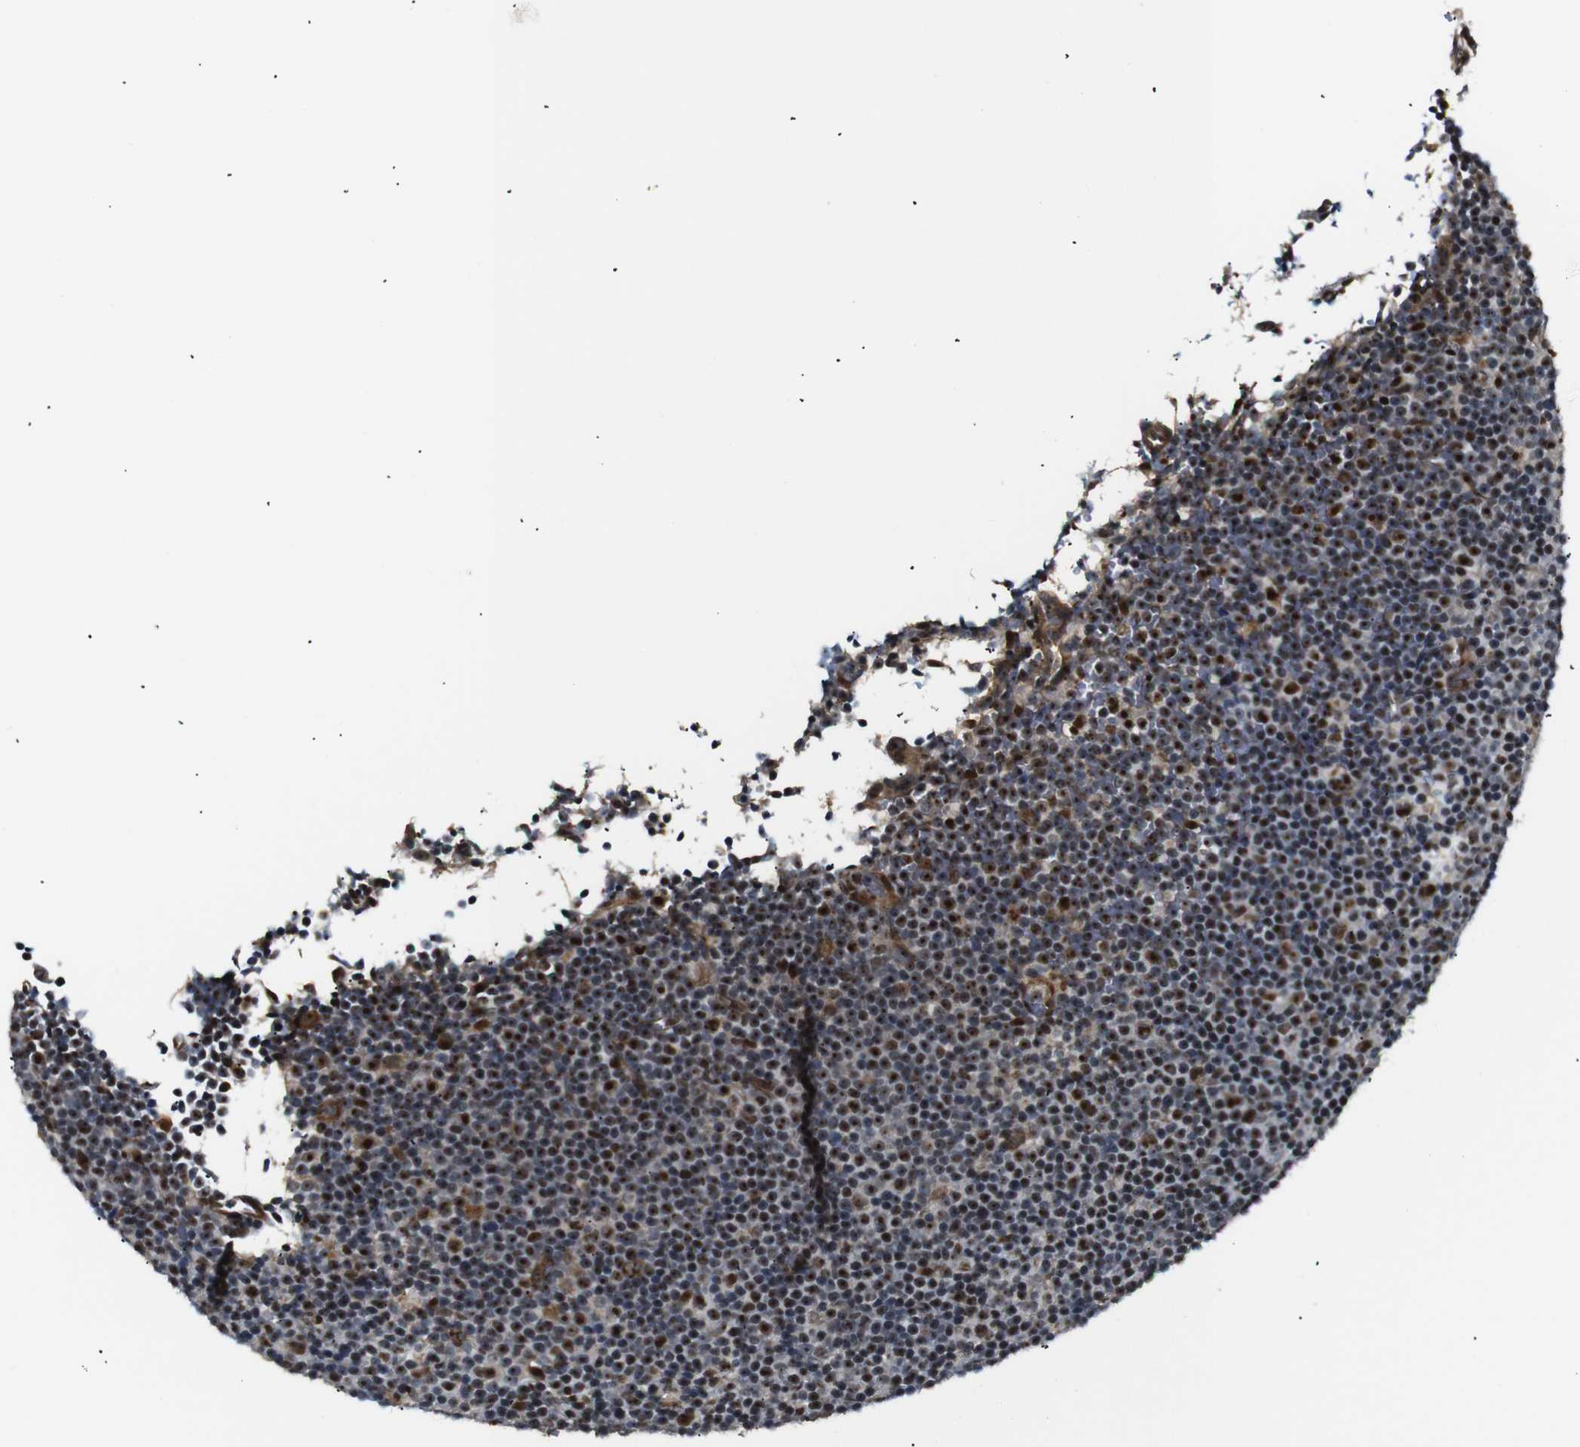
{"staining": {"intensity": "moderate", "quantity": "<25%", "location": "nuclear"}, "tissue": "lymphoma", "cell_type": "Tumor cells", "image_type": "cancer", "snomed": [{"axis": "morphology", "description": "Malignant lymphoma, non-Hodgkin's type, Low grade"}, {"axis": "topography", "description": "Lymph node"}], "caption": "About <25% of tumor cells in low-grade malignant lymphoma, non-Hodgkin's type show moderate nuclear protein expression as visualized by brown immunohistochemical staining.", "gene": "PARN", "patient": {"sex": "female", "age": 67}}